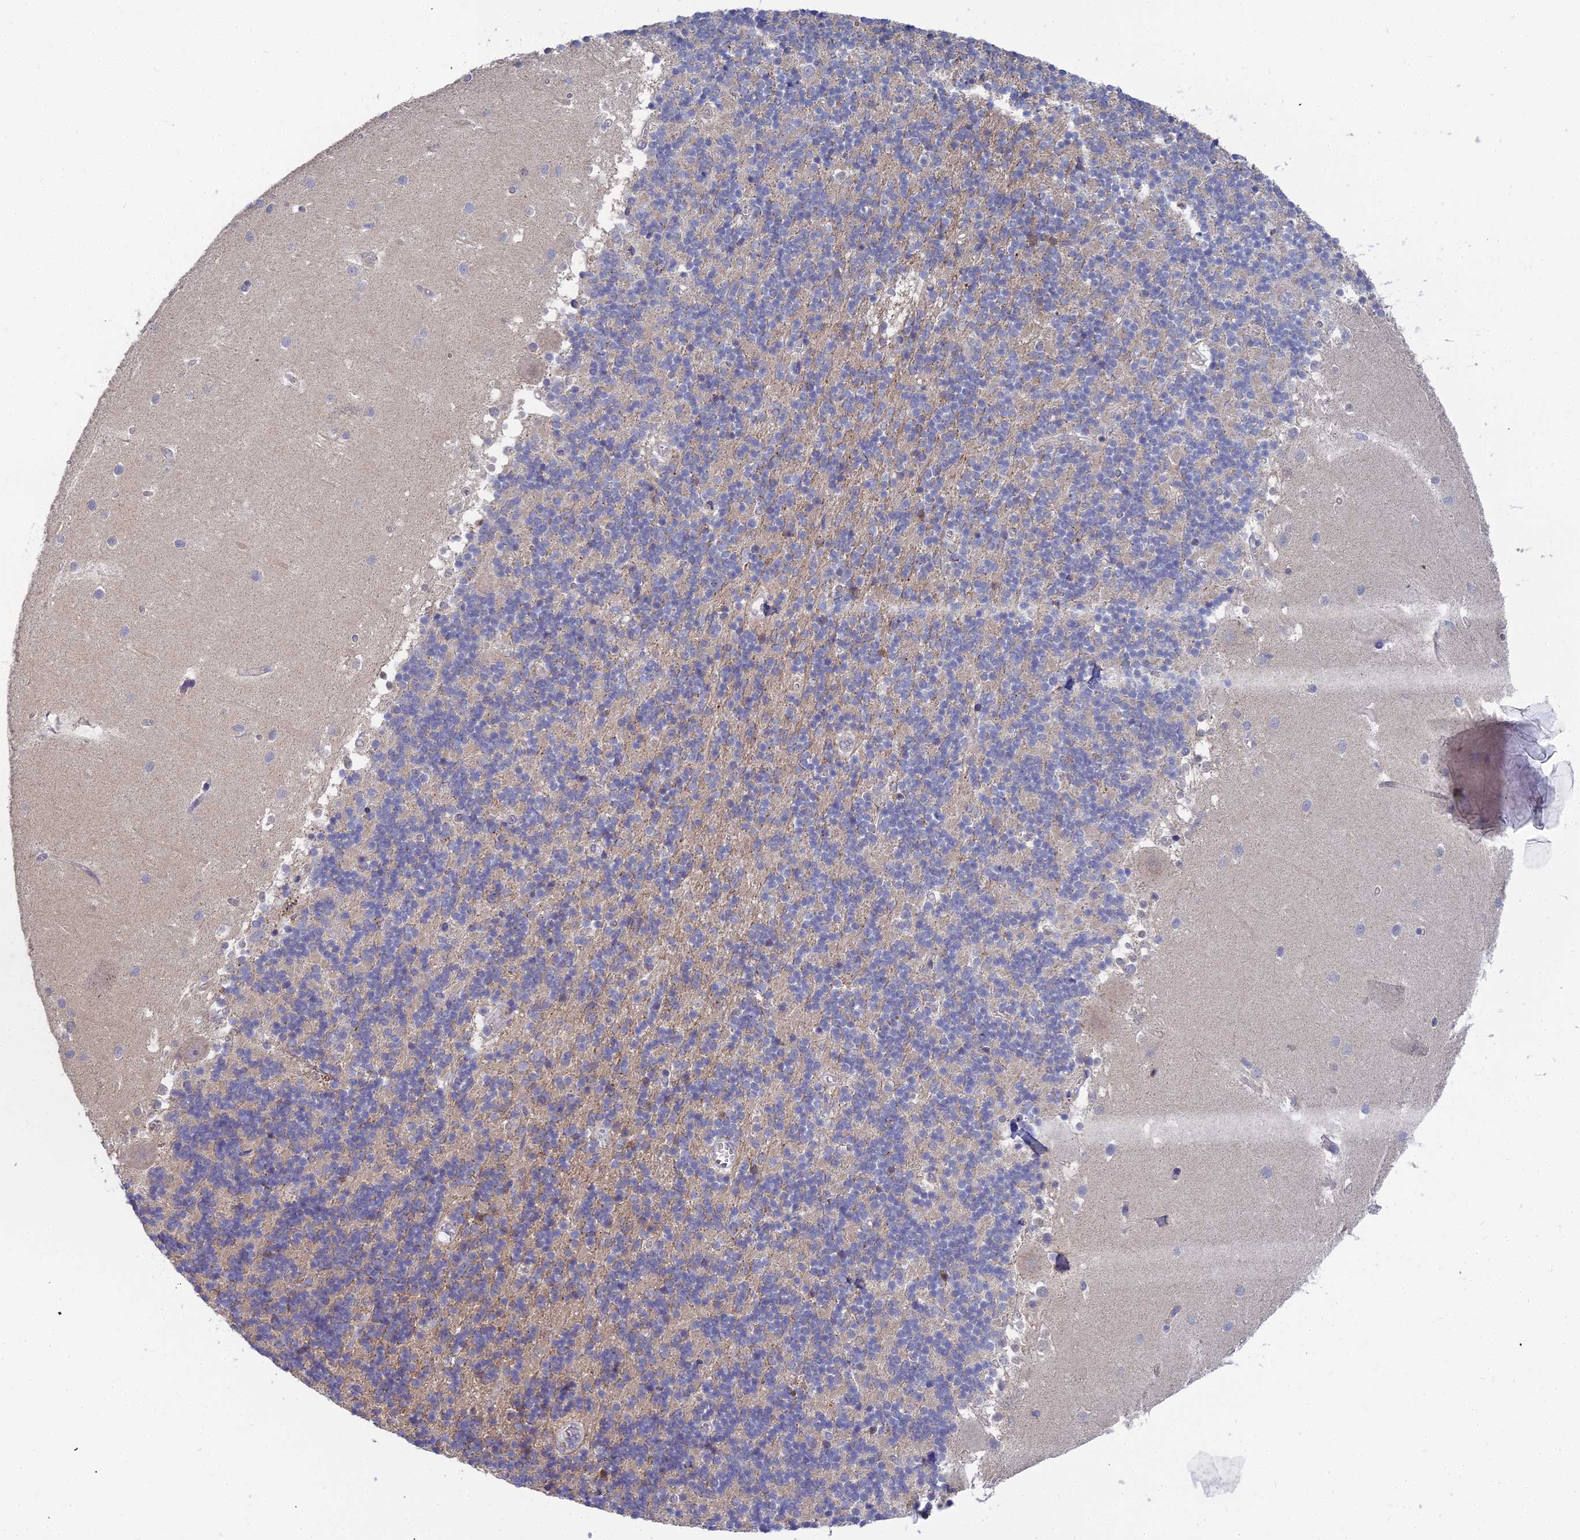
{"staining": {"intensity": "weak", "quantity": "25%-75%", "location": "cytoplasmic/membranous"}, "tissue": "cerebellum", "cell_type": "Cells in granular layer", "image_type": "normal", "snomed": [{"axis": "morphology", "description": "Normal tissue, NOS"}, {"axis": "topography", "description": "Cerebellum"}], "caption": "An immunohistochemistry image of unremarkable tissue is shown. Protein staining in brown shows weak cytoplasmic/membranous positivity in cerebellum within cells in granular layer.", "gene": "RDX", "patient": {"sex": "male", "age": 54}}